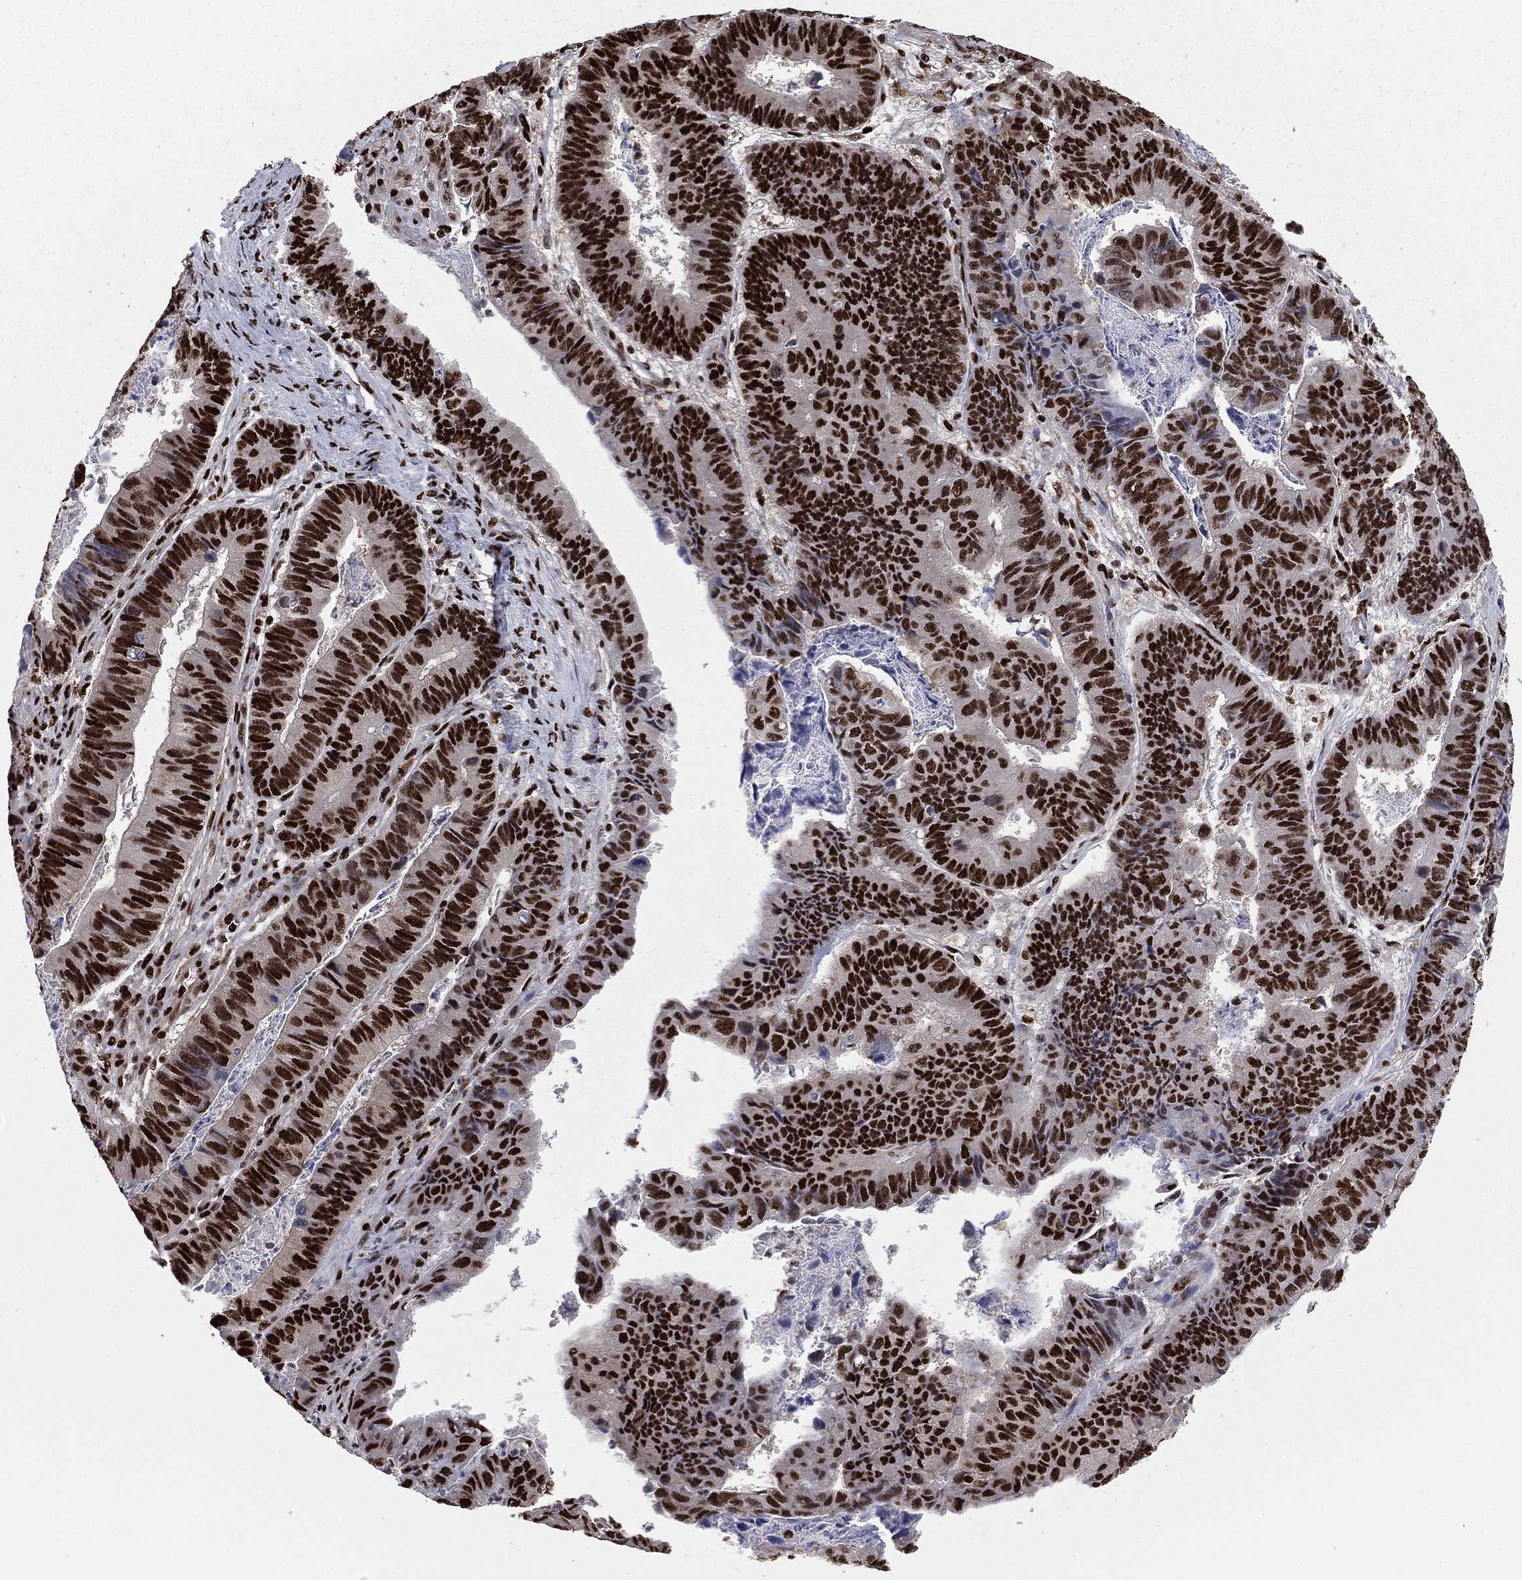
{"staining": {"intensity": "strong", "quantity": ">75%", "location": "nuclear"}, "tissue": "stomach cancer", "cell_type": "Tumor cells", "image_type": "cancer", "snomed": [{"axis": "morphology", "description": "Adenocarcinoma, NOS"}, {"axis": "topography", "description": "Stomach, lower"}], "caption": "Strong nuclear staining for a protein is present in about >75% of tumor cells of stomach cancer using immunohistochemistry (IHC).", "gene": "TP53BP1", "patient": {"sex": "male", "age": 77}}